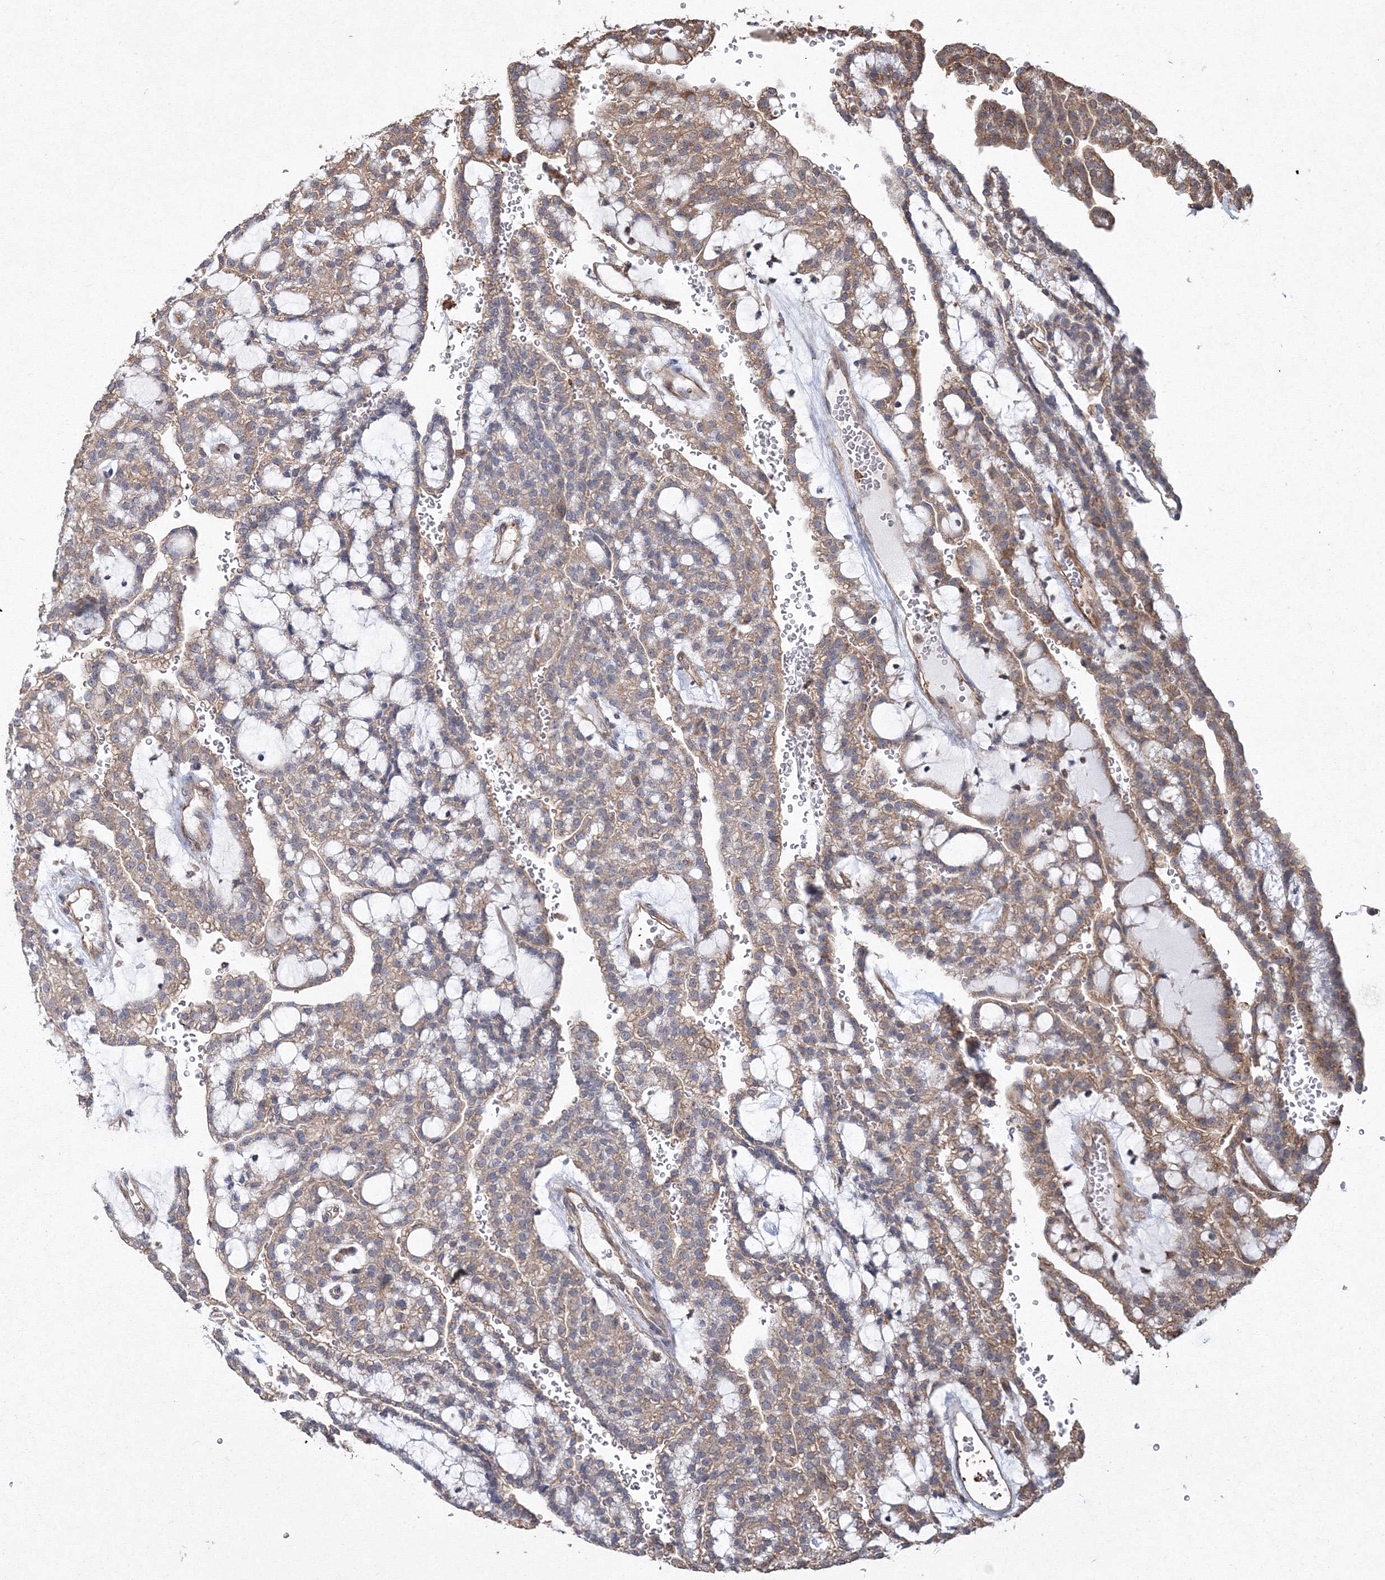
{"staining": {"intensity": "moderate", "quantity": "25%-75%", "location": "cytoplasmic/membranous"}, "tissue": "renal cancer", "cell_type": "Tumor cells", "image_type": "cancer", "snomed": [{"axis": "morphology", "description": "Adenocarcinoma, NOS"}, {"axis": "topography", "description": "Kidney"}], "caption": "IHC staining of renal cancer, which displays medium levels of moderate cytoplasmic/membranous expression in approximately 25%-75% of tumor cells indicating moderate cytoplasmic/membranous protein positivity. The staining was performed using DAB (3,3'-diaminobenzidine) (brown) for protein detection and nuclei were counterstained in hematoxylin (blue).", "gene": "TMEM139", "patient": {"sex": "male", "age": 63}}